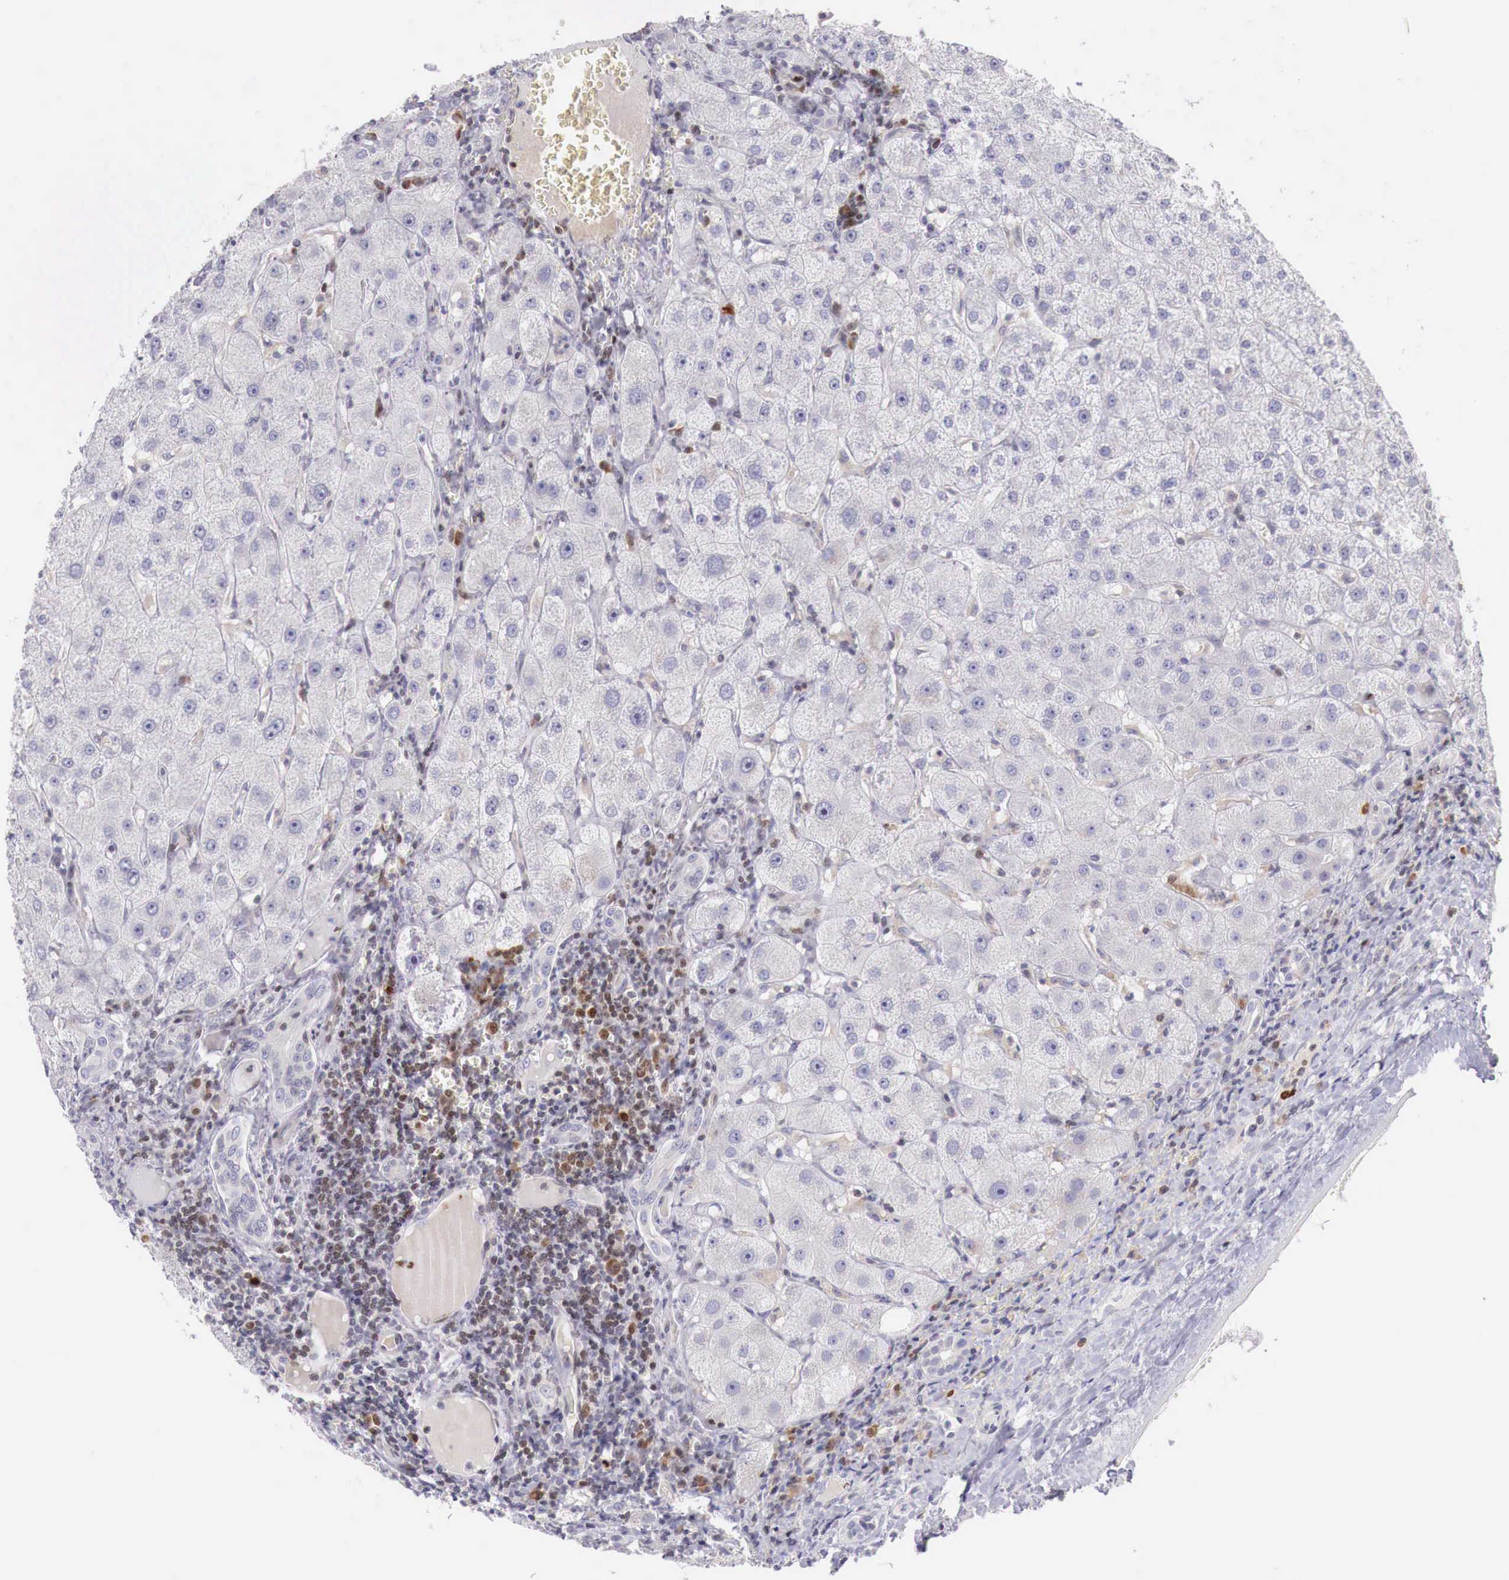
{"staining": {"intensity": "negative", "quantity": "none", "location": "none"}, "tissue": "liver", "cell_type": "Cholangiocytes", "image_type": "normal", "snomed": [{"axis": "morphology", "description": "Normal tissue, NOS"}, {"axis": "topography", "description": "Liver"}], "caption": "Immunohistochemistry (IHC) image of normal liver: human liver stained with DAB exhibits no significant protein staining in cholangiocytes. The staining is performed using DAB brown chromogen with nuclei counter-stained in using hematoxylin.", "gene": "CLCN5", "patient": {"sex": "female", "age": 79}}